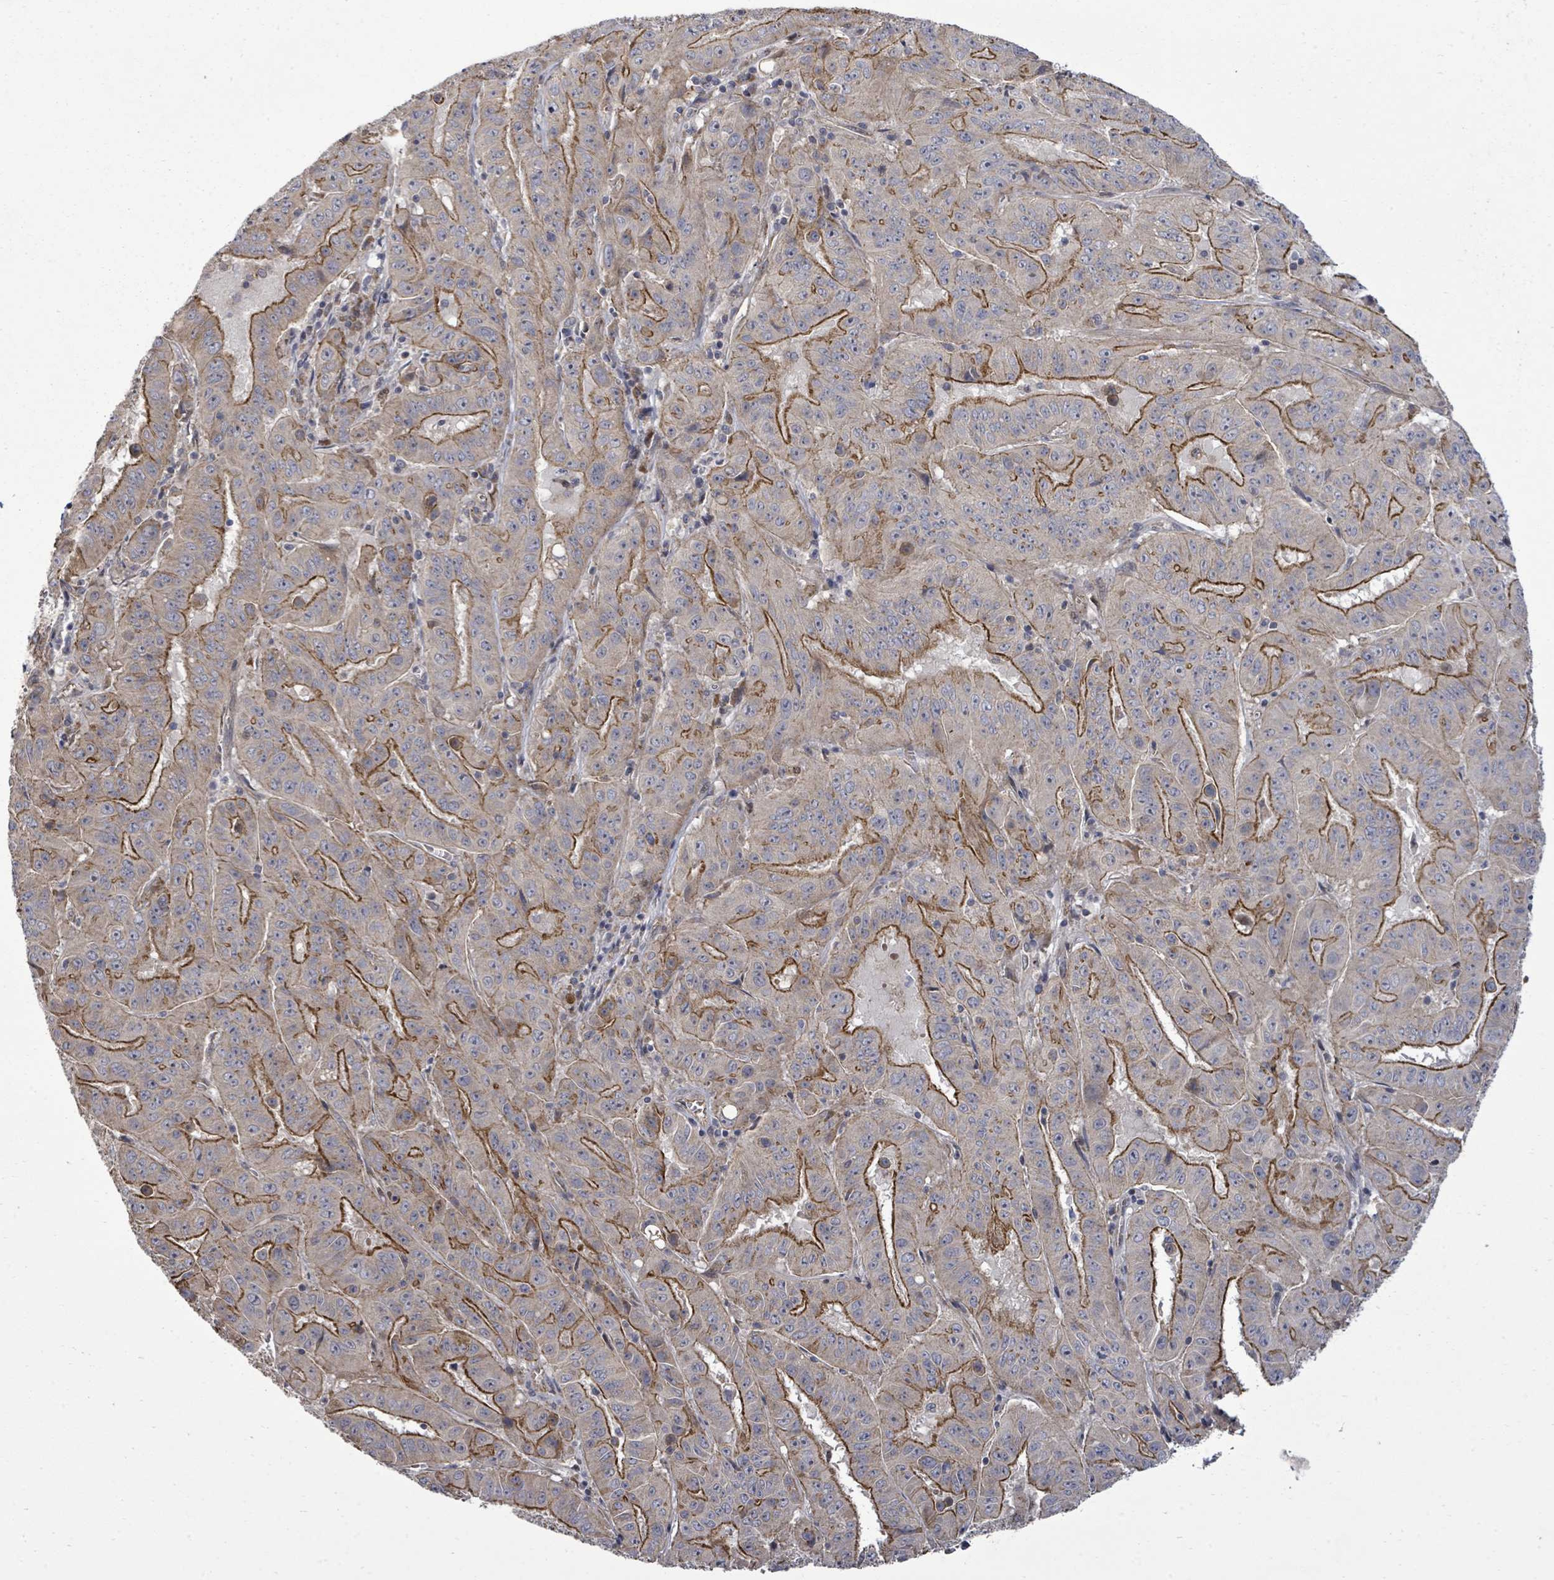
{"staining": {"intensity": "moderate", "quantity": "25%-75%", "location": "cytoplasmic/membranous"}, "tissue": "pancreatic cancer", "cell_type": "Tumor cells", "image_type": "cancer", "snomed": [{"axis": "morphology", "description": "Adenocarcinoma, NOS"}, {"axis": "topography", "description": "Pancreas"}], "caption": "Immunohistochemistry photomicrograph of neoplastic tissue: pancreatic cancer (adenocarcinoma) stained using IHC displays medium levels of moderate protein expression localized specifically in the cytoplasmic/membranous of tumor cells, appearing as a cytoplasmic/membranous brown color.", "gene": "KRTAP27-1", "patient": {"sex": "male", "age": 63}}